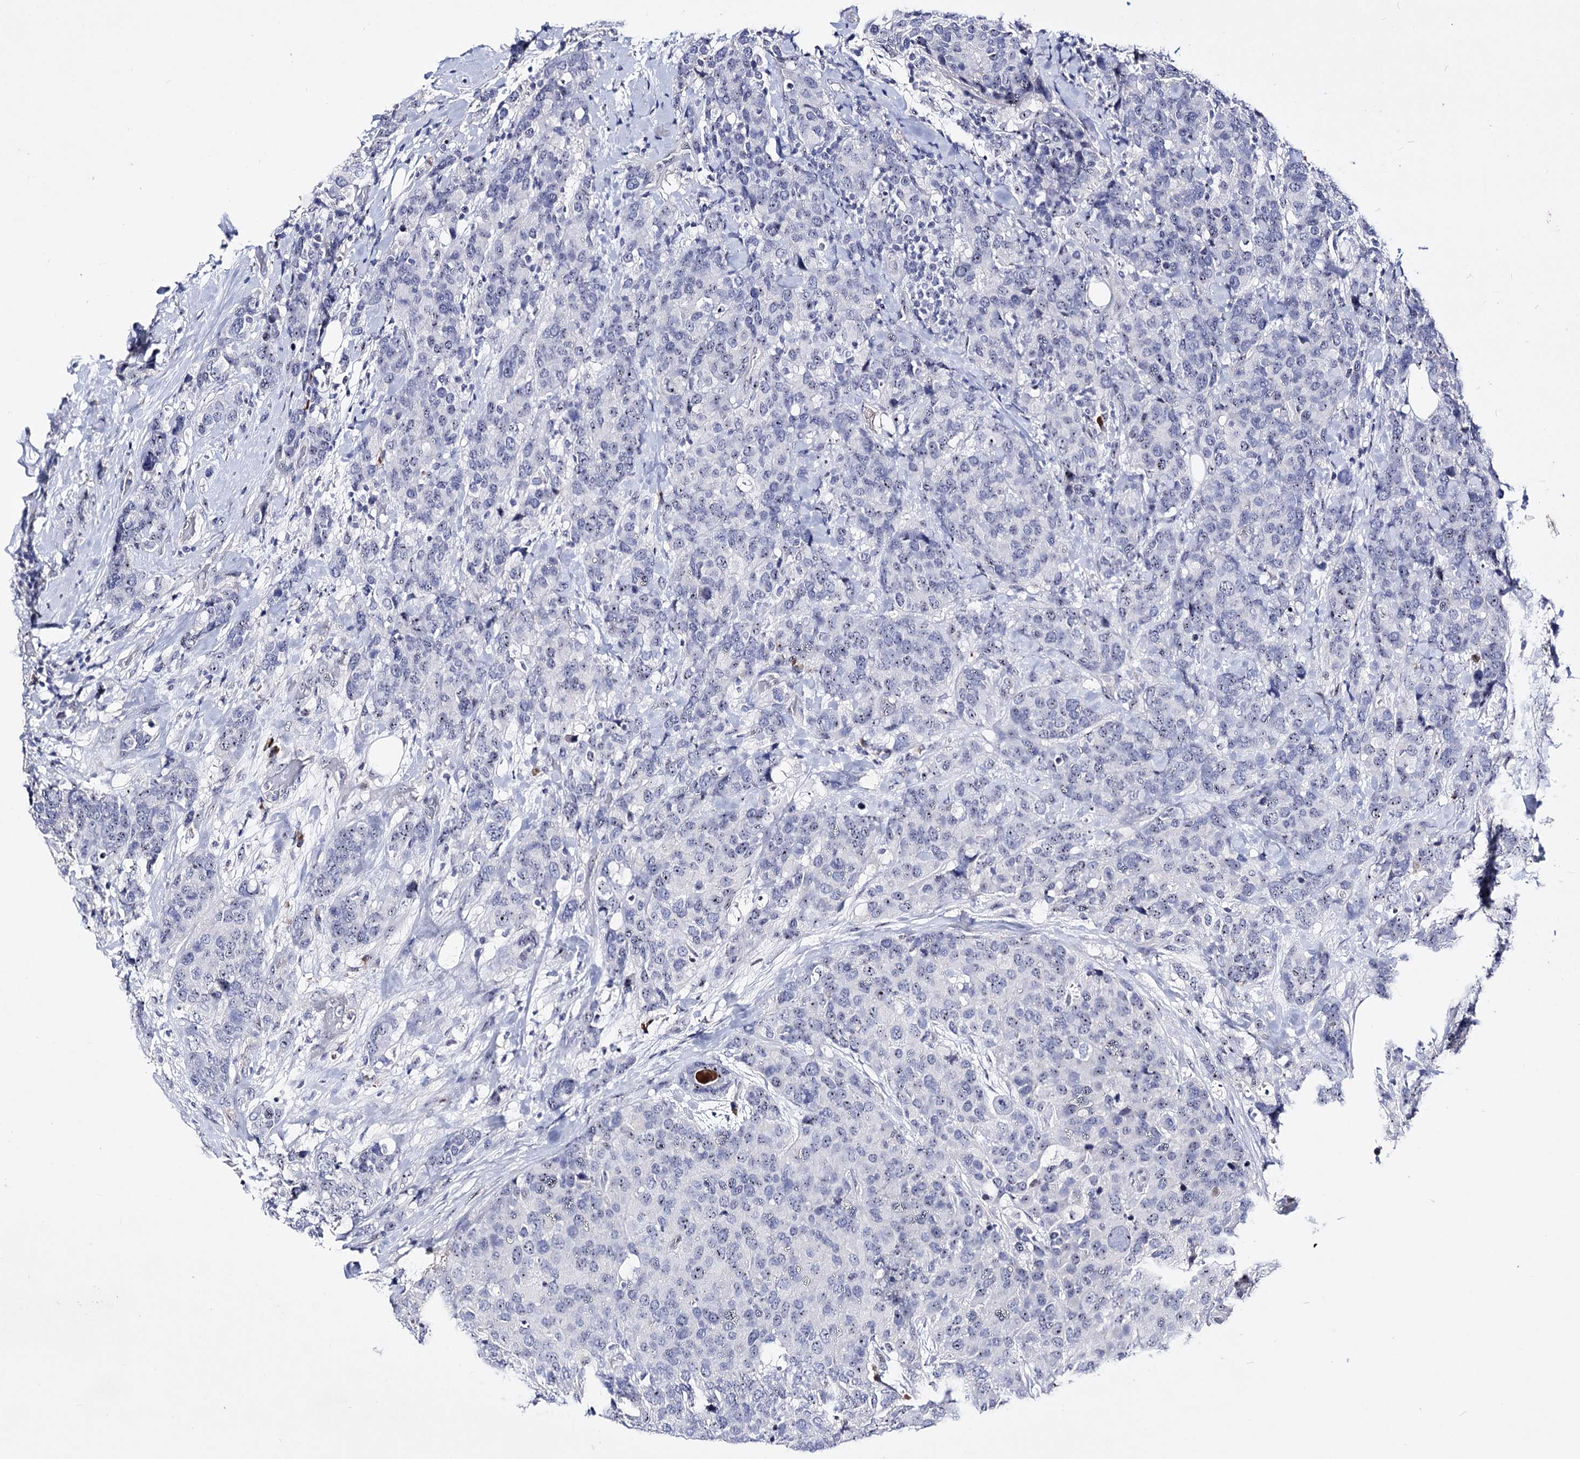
{"staining": {"intensity": "negative", "quantity": "none", "location": "none"}, "tissue": "breast cancer", "cell_type": "Tumor cells", "image_type": "cancer", "snomed": [{"axis": "morphology", "description": "Lobular carcinoma"}, {"axis": "topography", "description": "Breast"}], "caption": "Tumor cells show no significant positivity in breast lobular carcinoma. (DAB IHC, high magnification).", "gene": "PCGF5", "patient": {"sex": "female", "age": 59}}